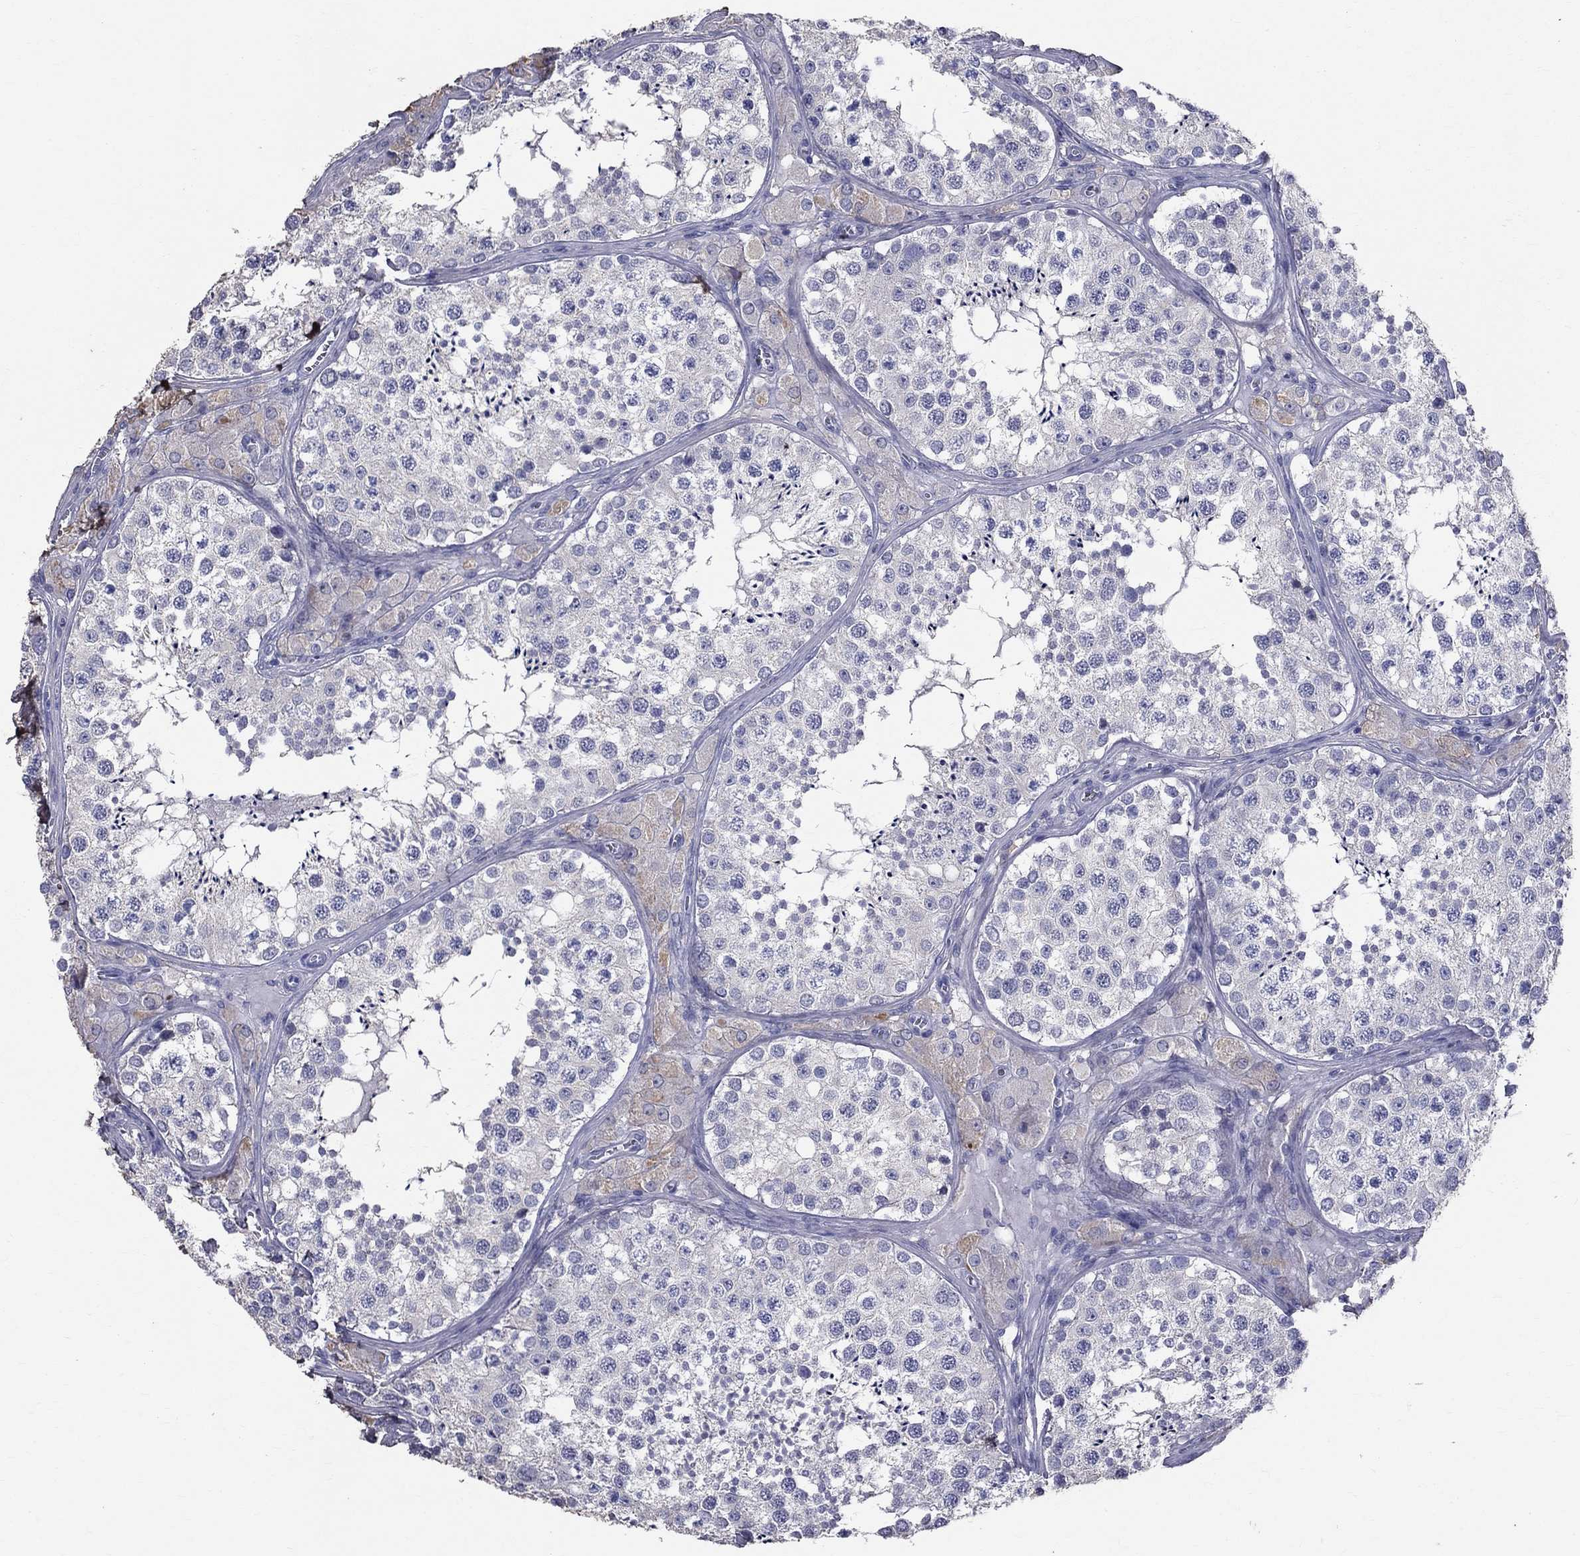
{"staining": {"intensity": "negative", "quantity": "none", "location": "none"}, "tissue": "testis", "cell_type": "Cells in seminiferous ducts", "image_type": "normal", "snomed": [{"axis": "morphology", "description": "Normal tissue, NOS"}, {"axis": "topography", "description": "Testis"}], "caption": "A histopathology image of testis stained for a protein exhibits no brown staining in cells in seminiferous ducts. (DAB (3,3'-diaminobenzidine) immunohistochemistry, high magnification).", "gene": "ANXA10", "patient": {"sex": "male", "age": 34}}